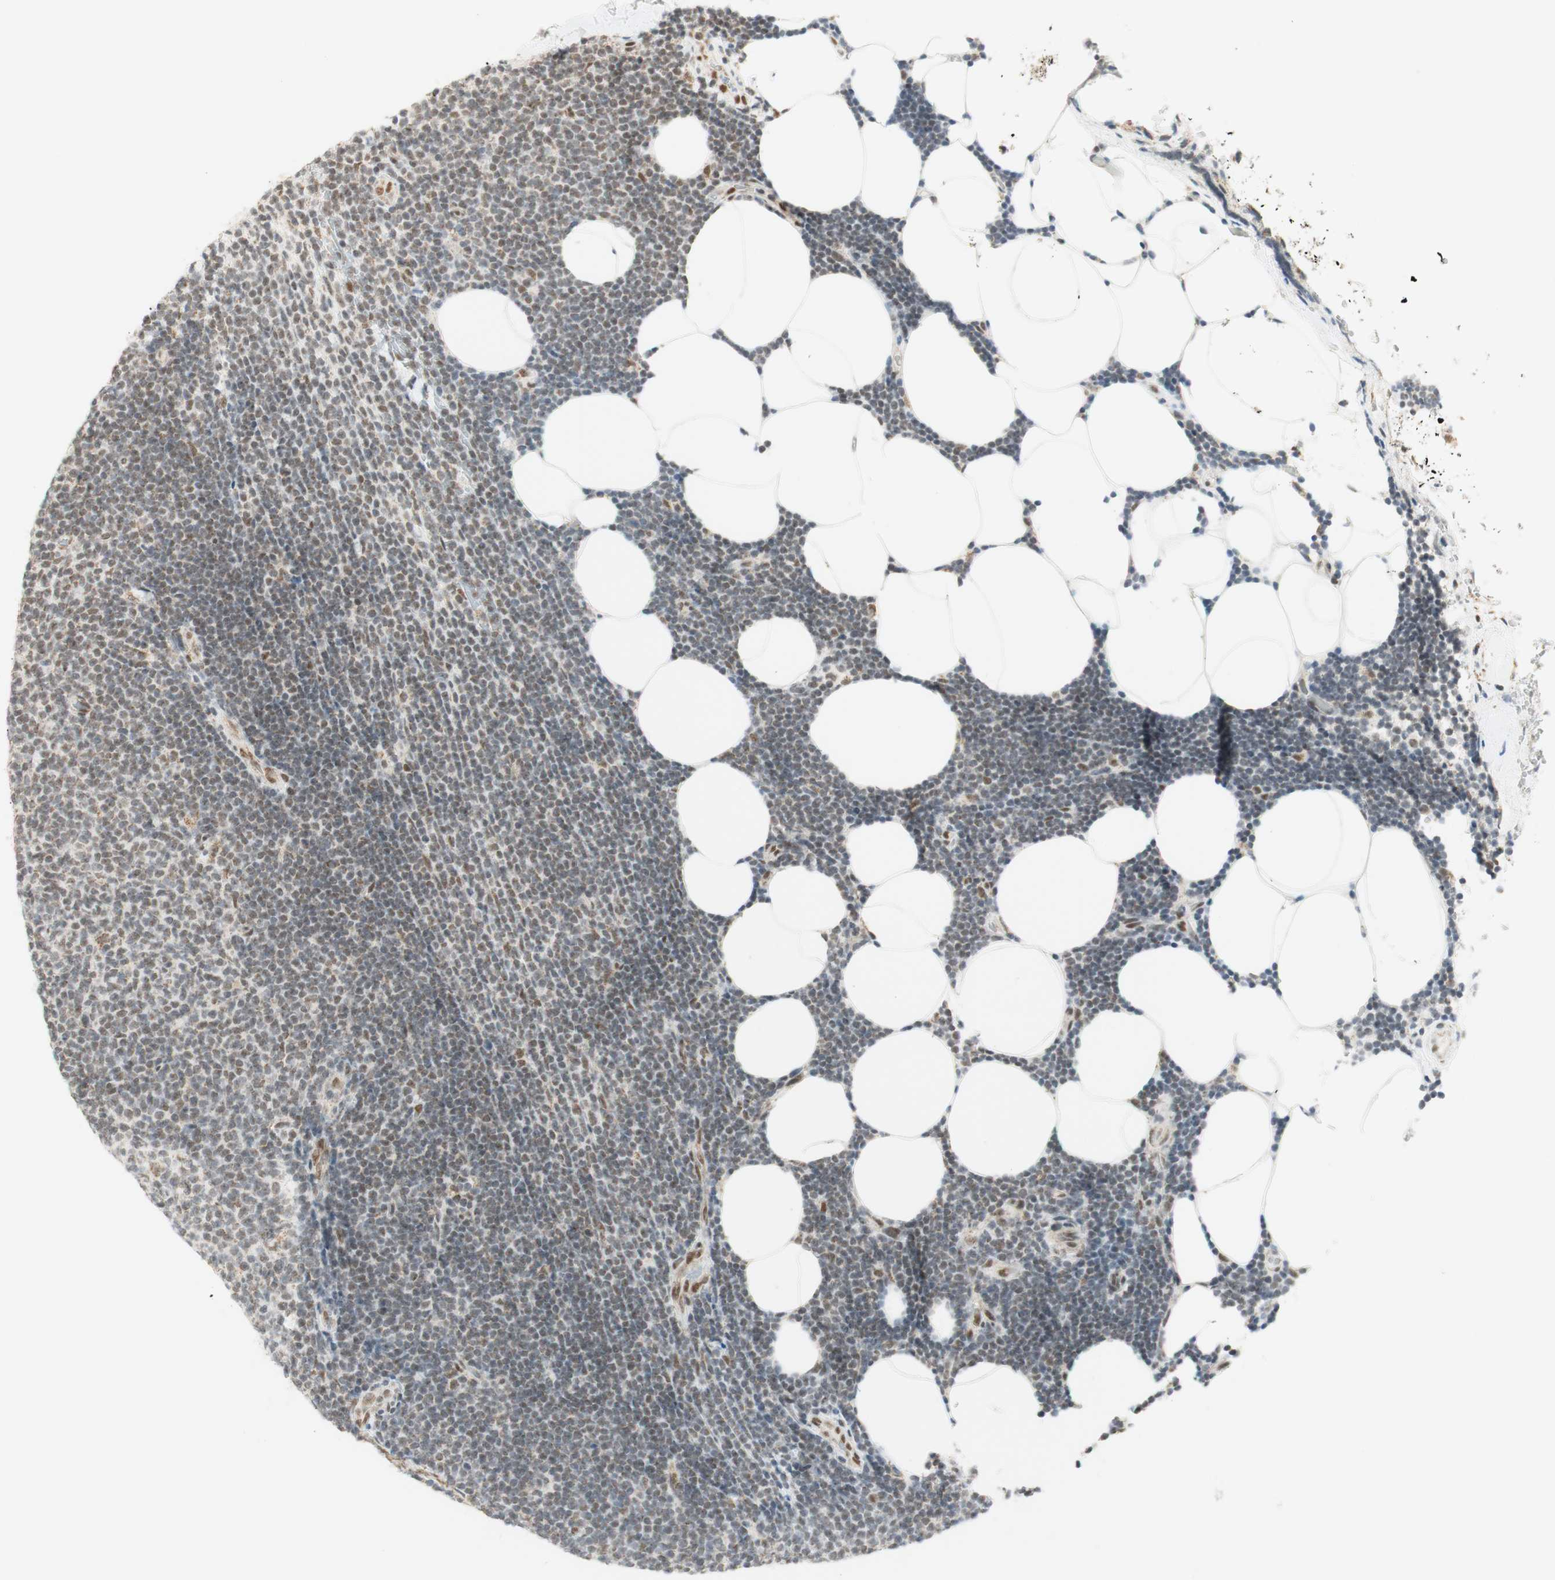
{"staining": {"intensity": "weak", "quantity": "<25%", "location": "nuclear"}, "tissue": "lymphoma", "cell_type": "Tumor cells", "image_type": "cancer", "snomed": [{"axis": "morphology", "description": "Malignant lymphoma, non-Hodgkin's type, Low grade"}, {"axis": "topography", "description": "Lymph node"}], "caption": "Tumor cells show no significant protein staining in lymphoma.", "gene": "ZNF782", "patient": {"sex": "male", "age": 66}}